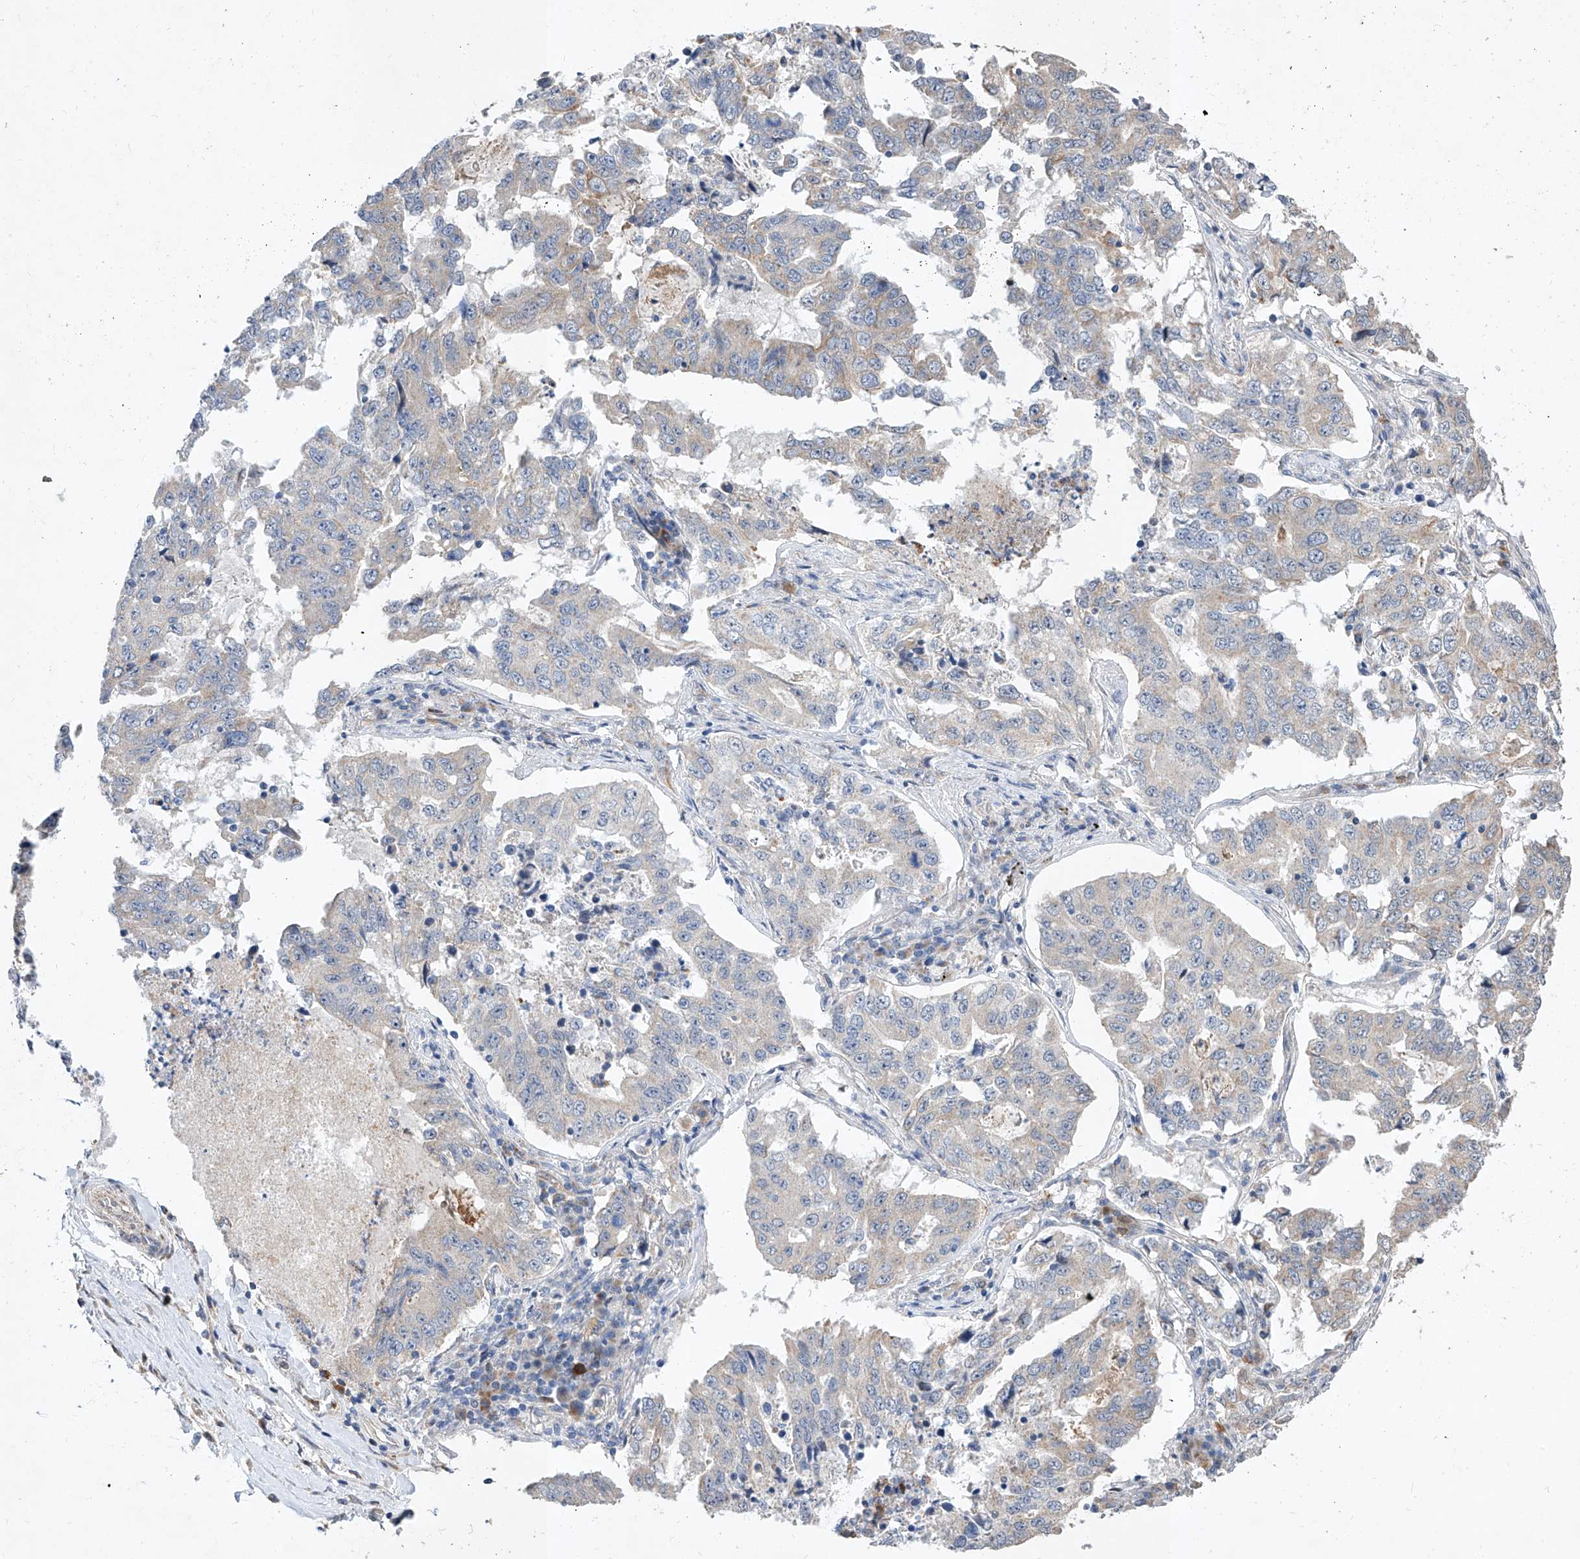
{"staining": {"intensity": "negative", "quantity": "none", "location": "none"}, "tissue": "lung cancer", "cell_type": "Tumor cells", "image_type": "cancer", "snomed": [{"axis": "morphology", "description": "Adenocarcinoma, NOS"}, {"axis": "topography", "description": "Lung"}], "caption": "A histopathology image of lung adenocarcinoma stained for a protein exhibits no brown staining in tumor cells. (DAB immunohistochemistry, high magnification).", "gene": "MFSD4B", "patient": {"sex": "female", "age": 51}}